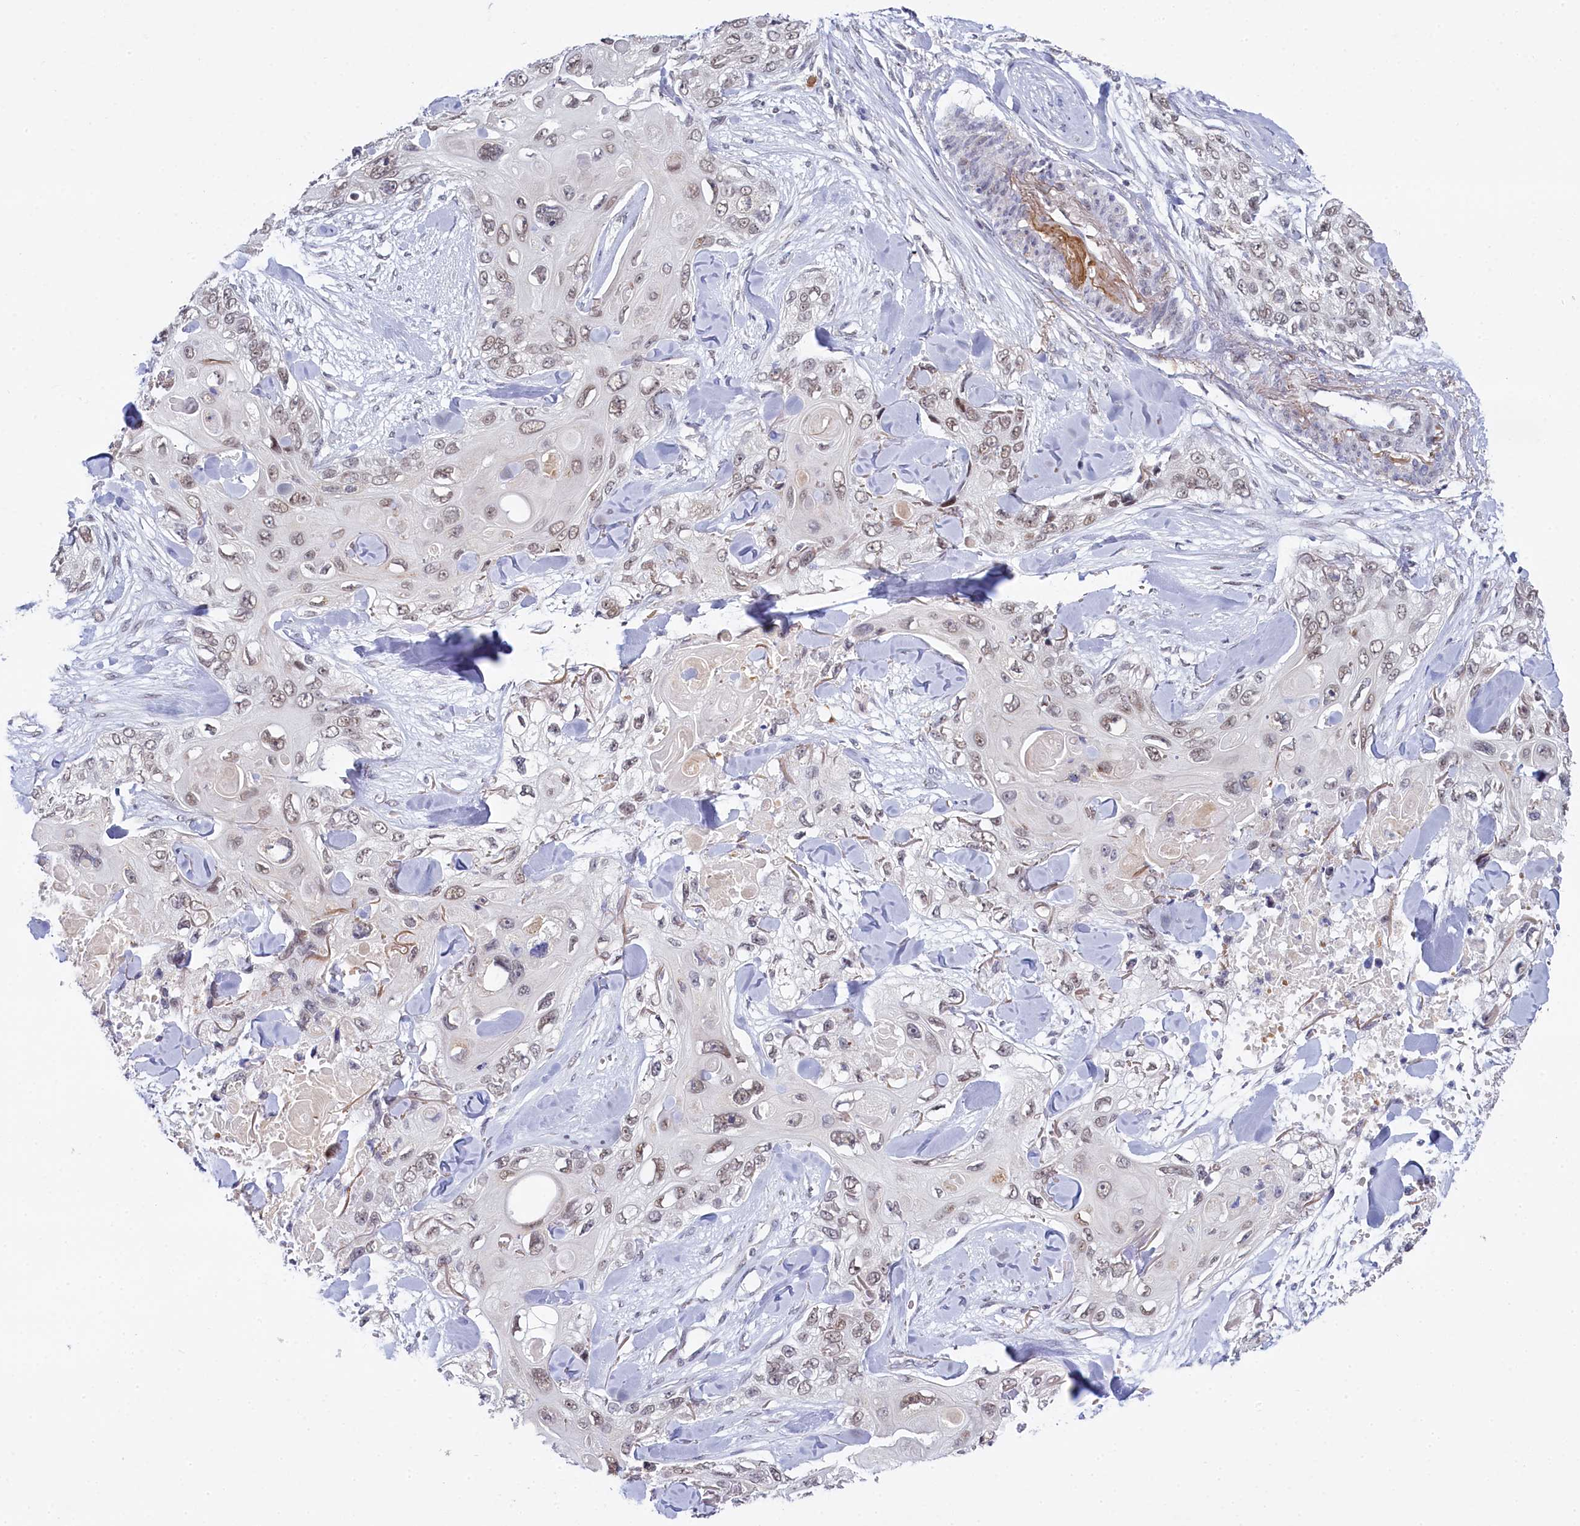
{"staining": {"intensity": "weak", "quantity": "25%-75%", "location": "nuclear"}, "tissue": "skin cancer", "cell_type": "Tumor cells", "image_type": "cancer", "snomed": [{"axis": "morphology", "description": "Normal tissue, NOS"}, {"axis": "morphology", "description": "Squamous cell carcinoma, NOS"}, {"axis": "topography", "description": "Skin"}], "caption": "Skin cancer (squamous cell carcinoma) stained with DAB (3,3'-diaminobenzidine) immunohistochemistry (IHC) displays low levels of weak nuclear staining in approximately 25%-75% of tumor cells.", "gene": "PPHLN1", "patient": {"sex": "male", "age": 72}}